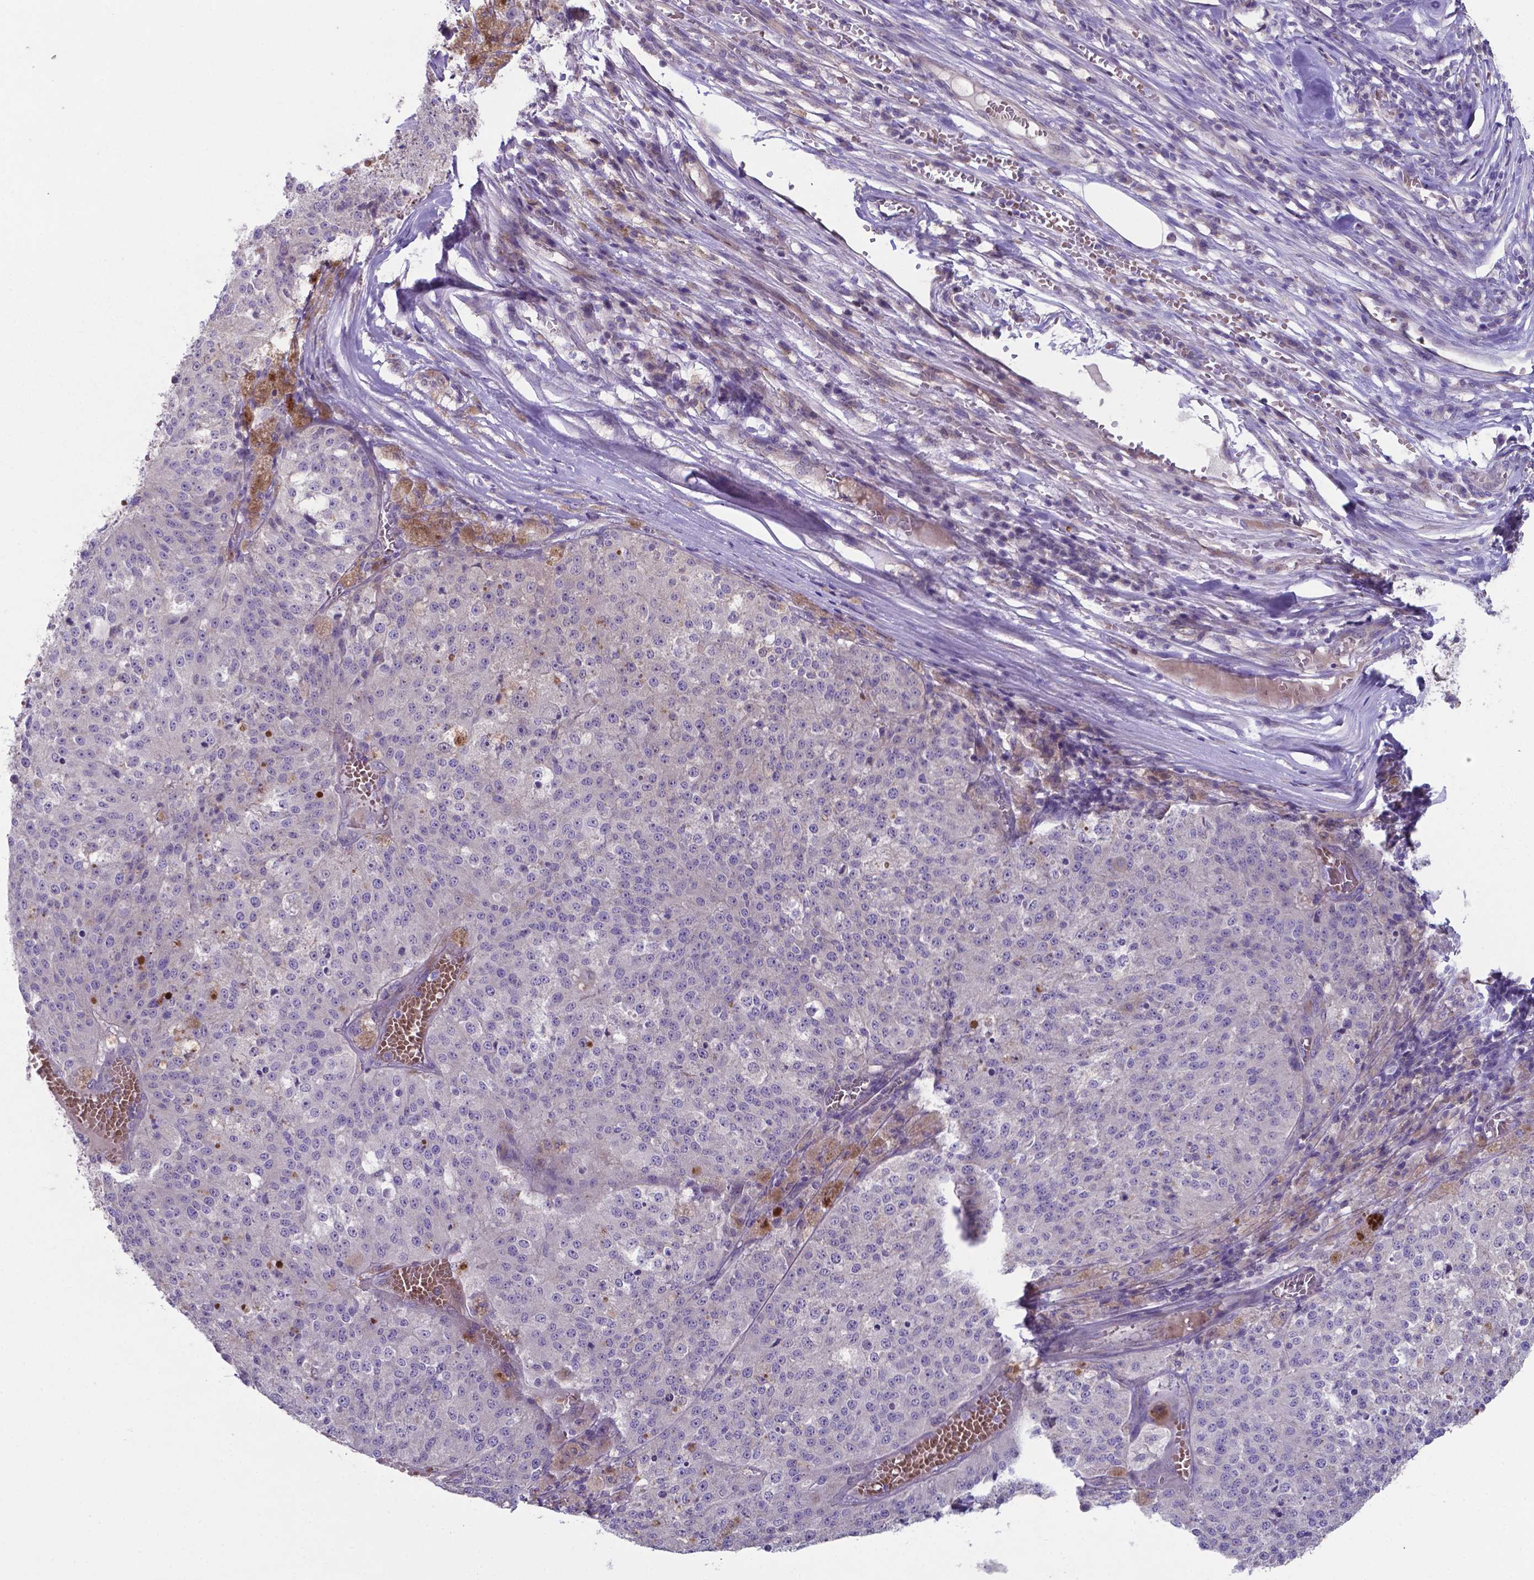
{"staining": {"intensity": "negative", "quantity": "none", "location": "none"}, "tissue": "melanoma", "cell_type": "Tumor cells", "image_type": "cancer", "snomed": [{"axis": "morphology", "description": "Malignant melanoma, Metastatic site"}, {"axis": "topography", "description": "Lymph node"}], "caption": "IHC histopathology image of neoplastic tissue: human melanoma stained with DAB reveals no significant protein expression in tumor cells.", "gene": "TYRO3", "patient": {"sex": "female", "age": 64}}